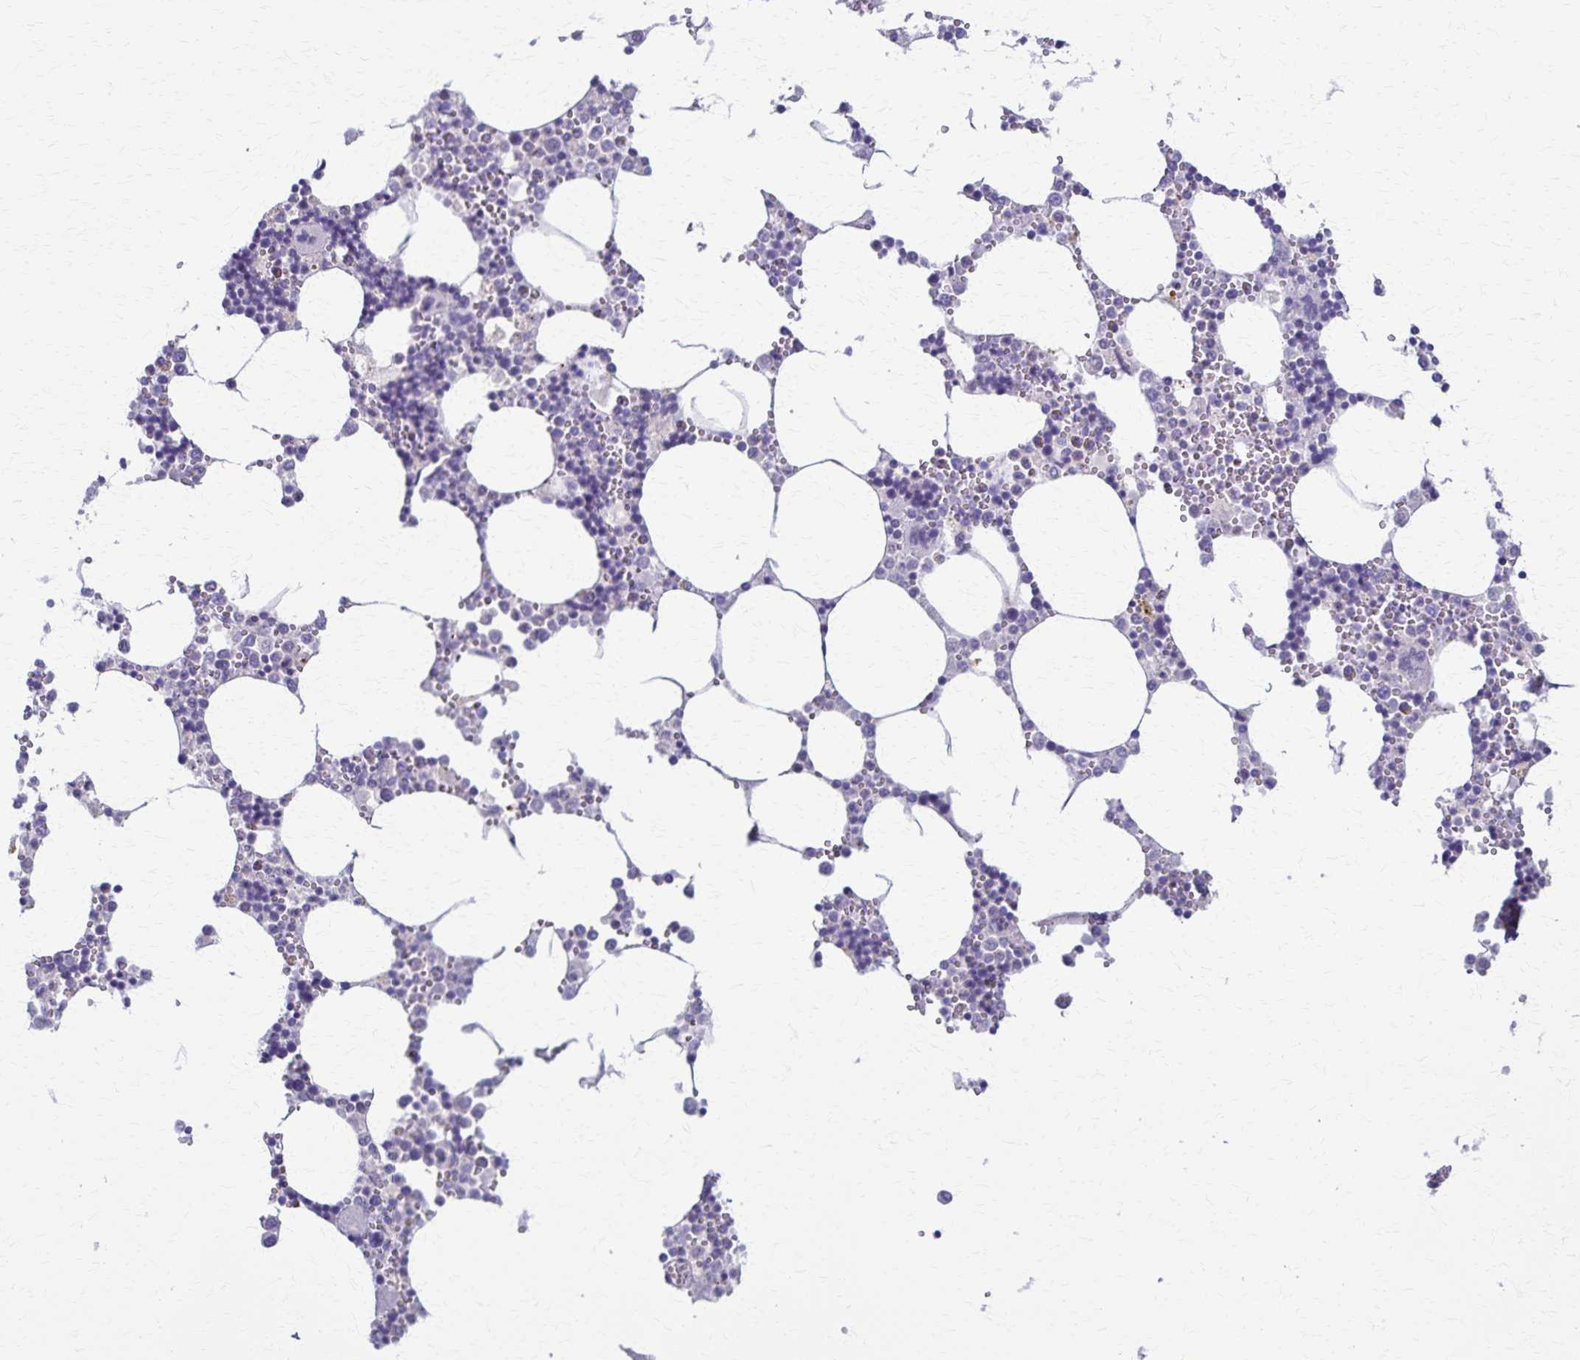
{"staining": {"intensity": "negative", "quantity": "none", "location": "none"}, "tissue": "bone marrow", "cell_type": "Hematopoietic cells", "image_type": "normal", "snomed": [{"axis": "morphology", "description": "Normal tissue, NOS"}, {"axis": "topography", "description": "Bone marrow"}], "caption": "Immunohistochemistry (IHC) histopathology image of unremarkable bone marrow: human bone marrow stained with DAB (3,3'-diaminobenzidine) reveals no significant protein expression in hematopoietic cells.", "gene": "TMEM60", "patient": {"sex": "male", "age": 54}}